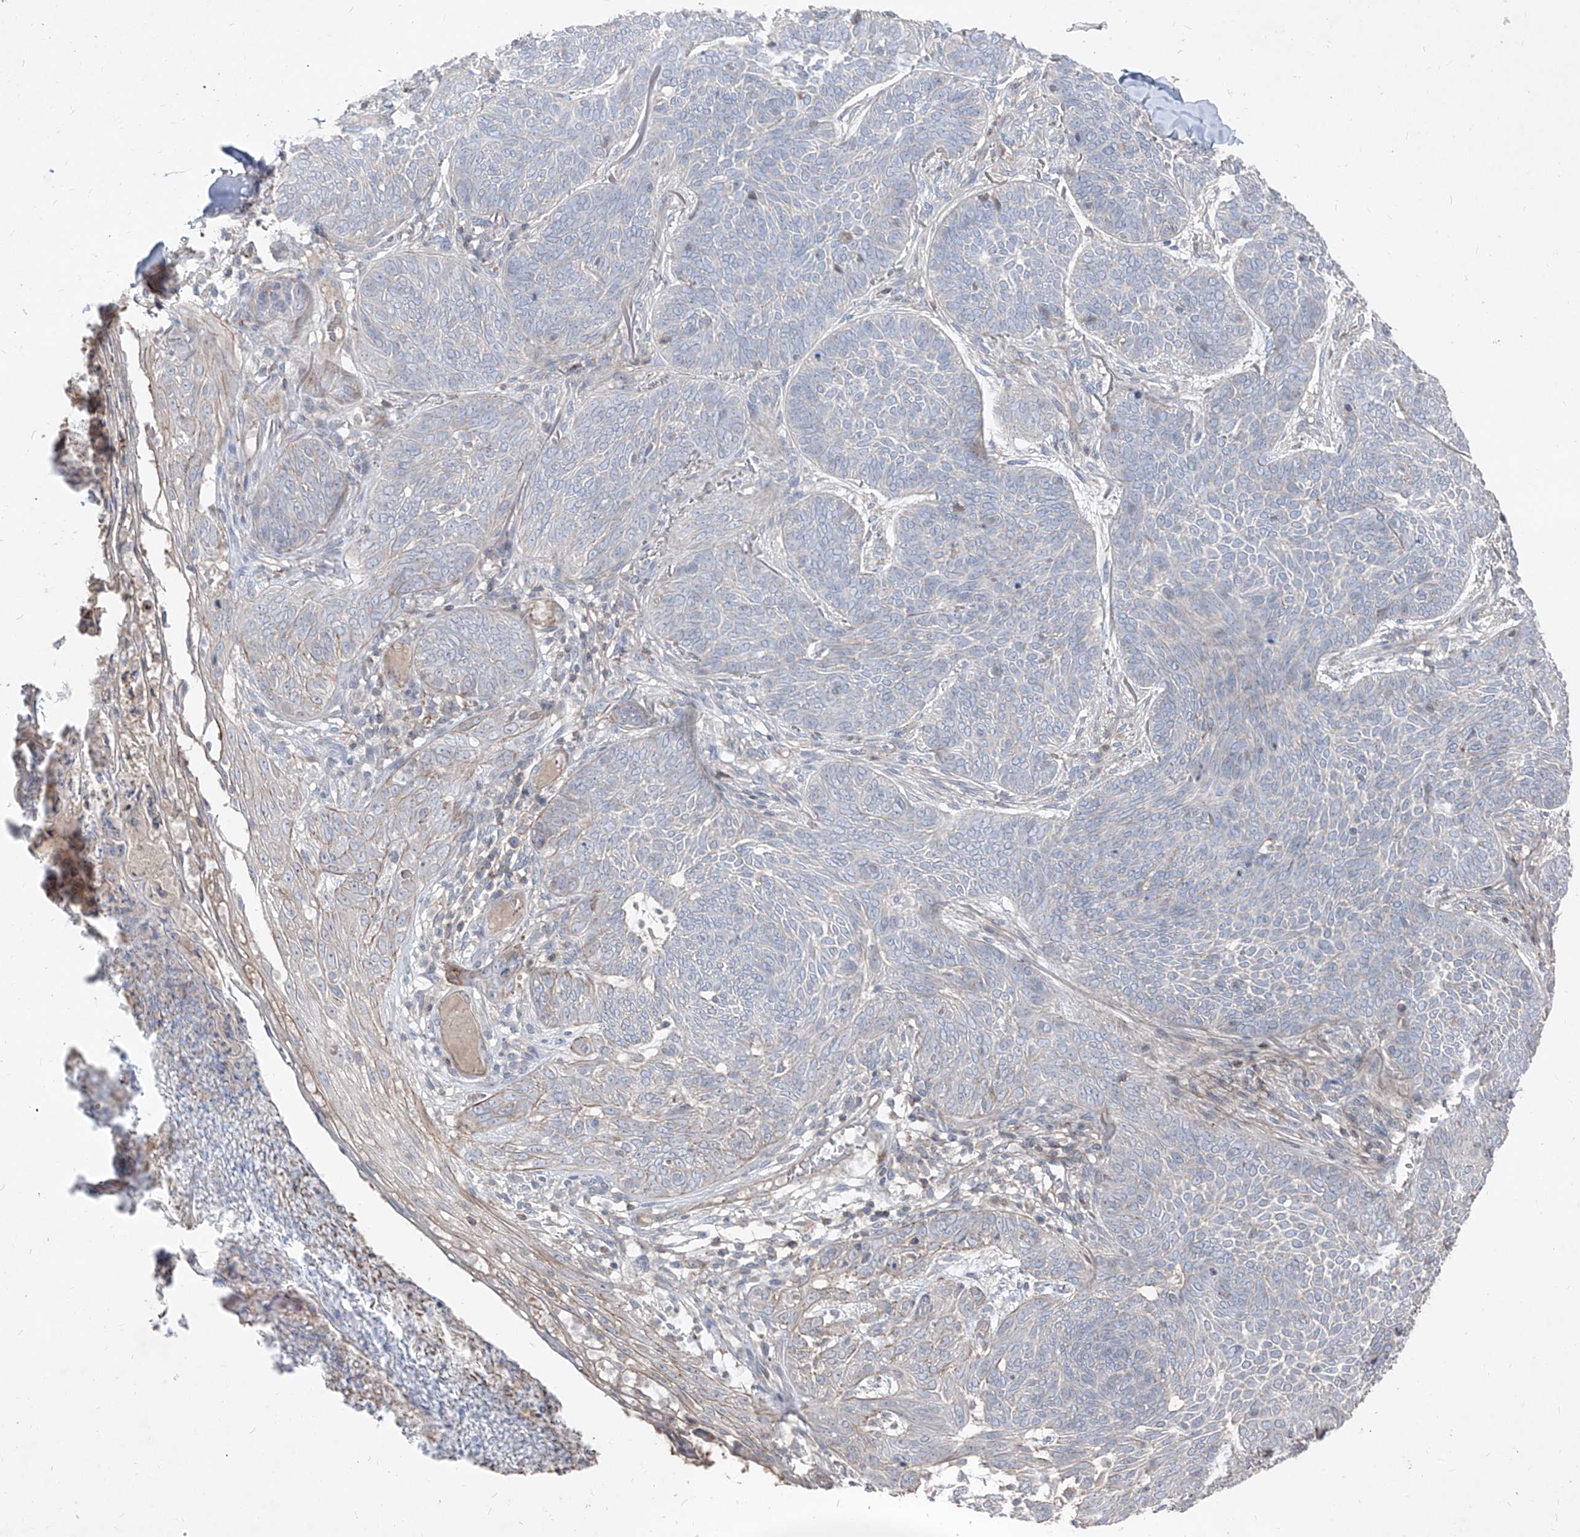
{"staining": {"intensity": "negative", "quantity": "none", "location": "none"}, "tissue": "skin cancer", "cell_type": "Tumor cells", "image_type": "cancer", "snomed": [{"axis": "morphology", "description": "Basal cell carcinoma"}, {"axis": "topography", "description": "Skin"}], "caption": "Skin cancer (basal cell carcinoma) was stained to show a protein in brown. There is no significant positivity in tumor cells.", "gene": "UFD1", "patient": {"sex": "male", "age": 85}}